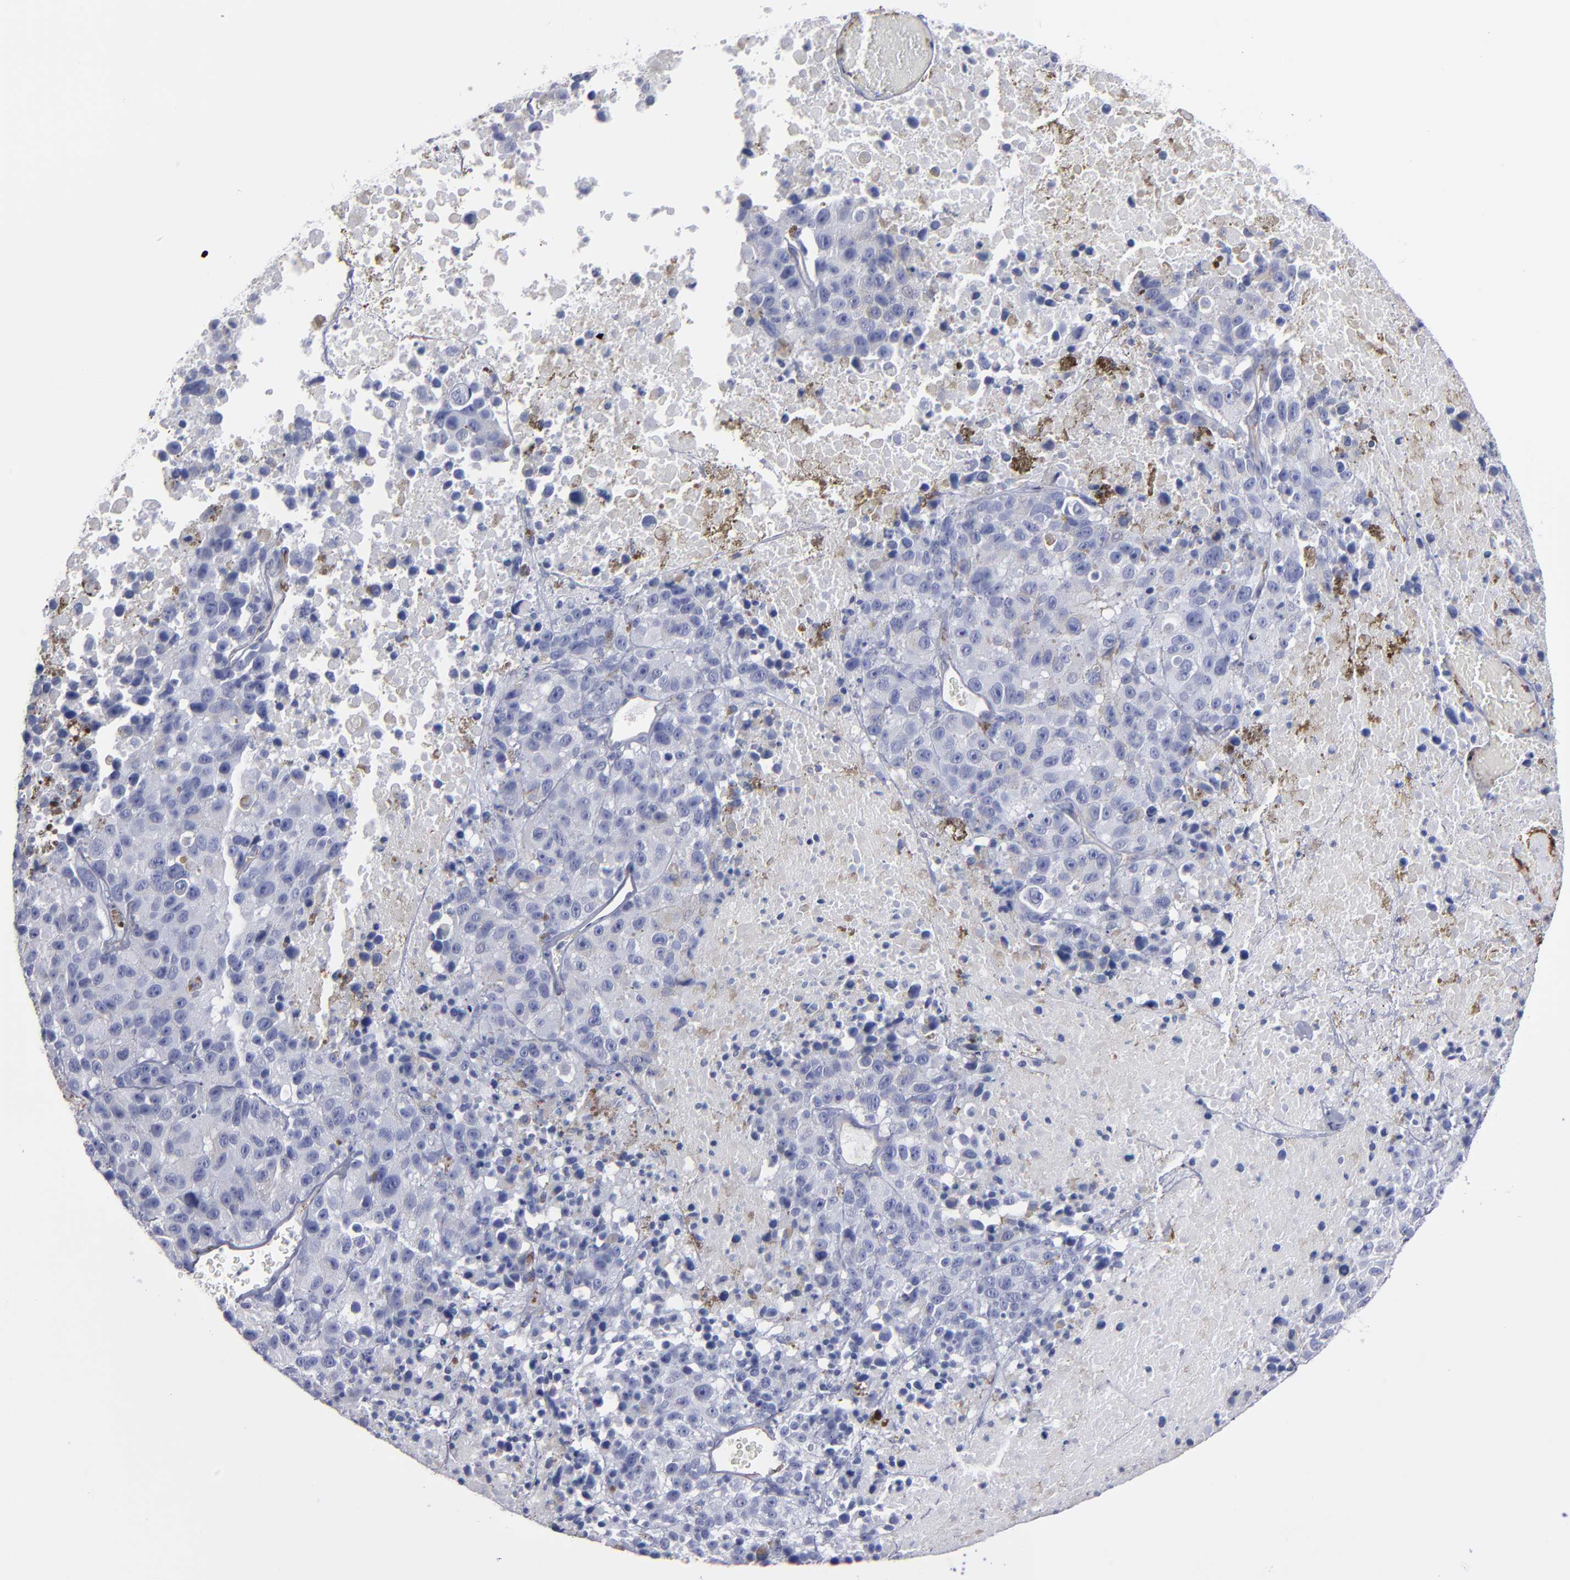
{"staining": {"intensity": "negative", "quantity": "none", "location": "none"}, "tissue": "melanoma", "cell_type": "Tumor cells", "image_type": "cancer", "snomed": [{"axis": "morphology", "description": "Malignant melanoma, Metastatic site"}, {"axis": "topography", "description": "Cerebral cortex"}], "caption": "Tumor cells show no significant protein positivity in malignant melanoma (metastatic site).", "gene": "TM4SF1", "patient": {"sex": "female", "age": 52}}